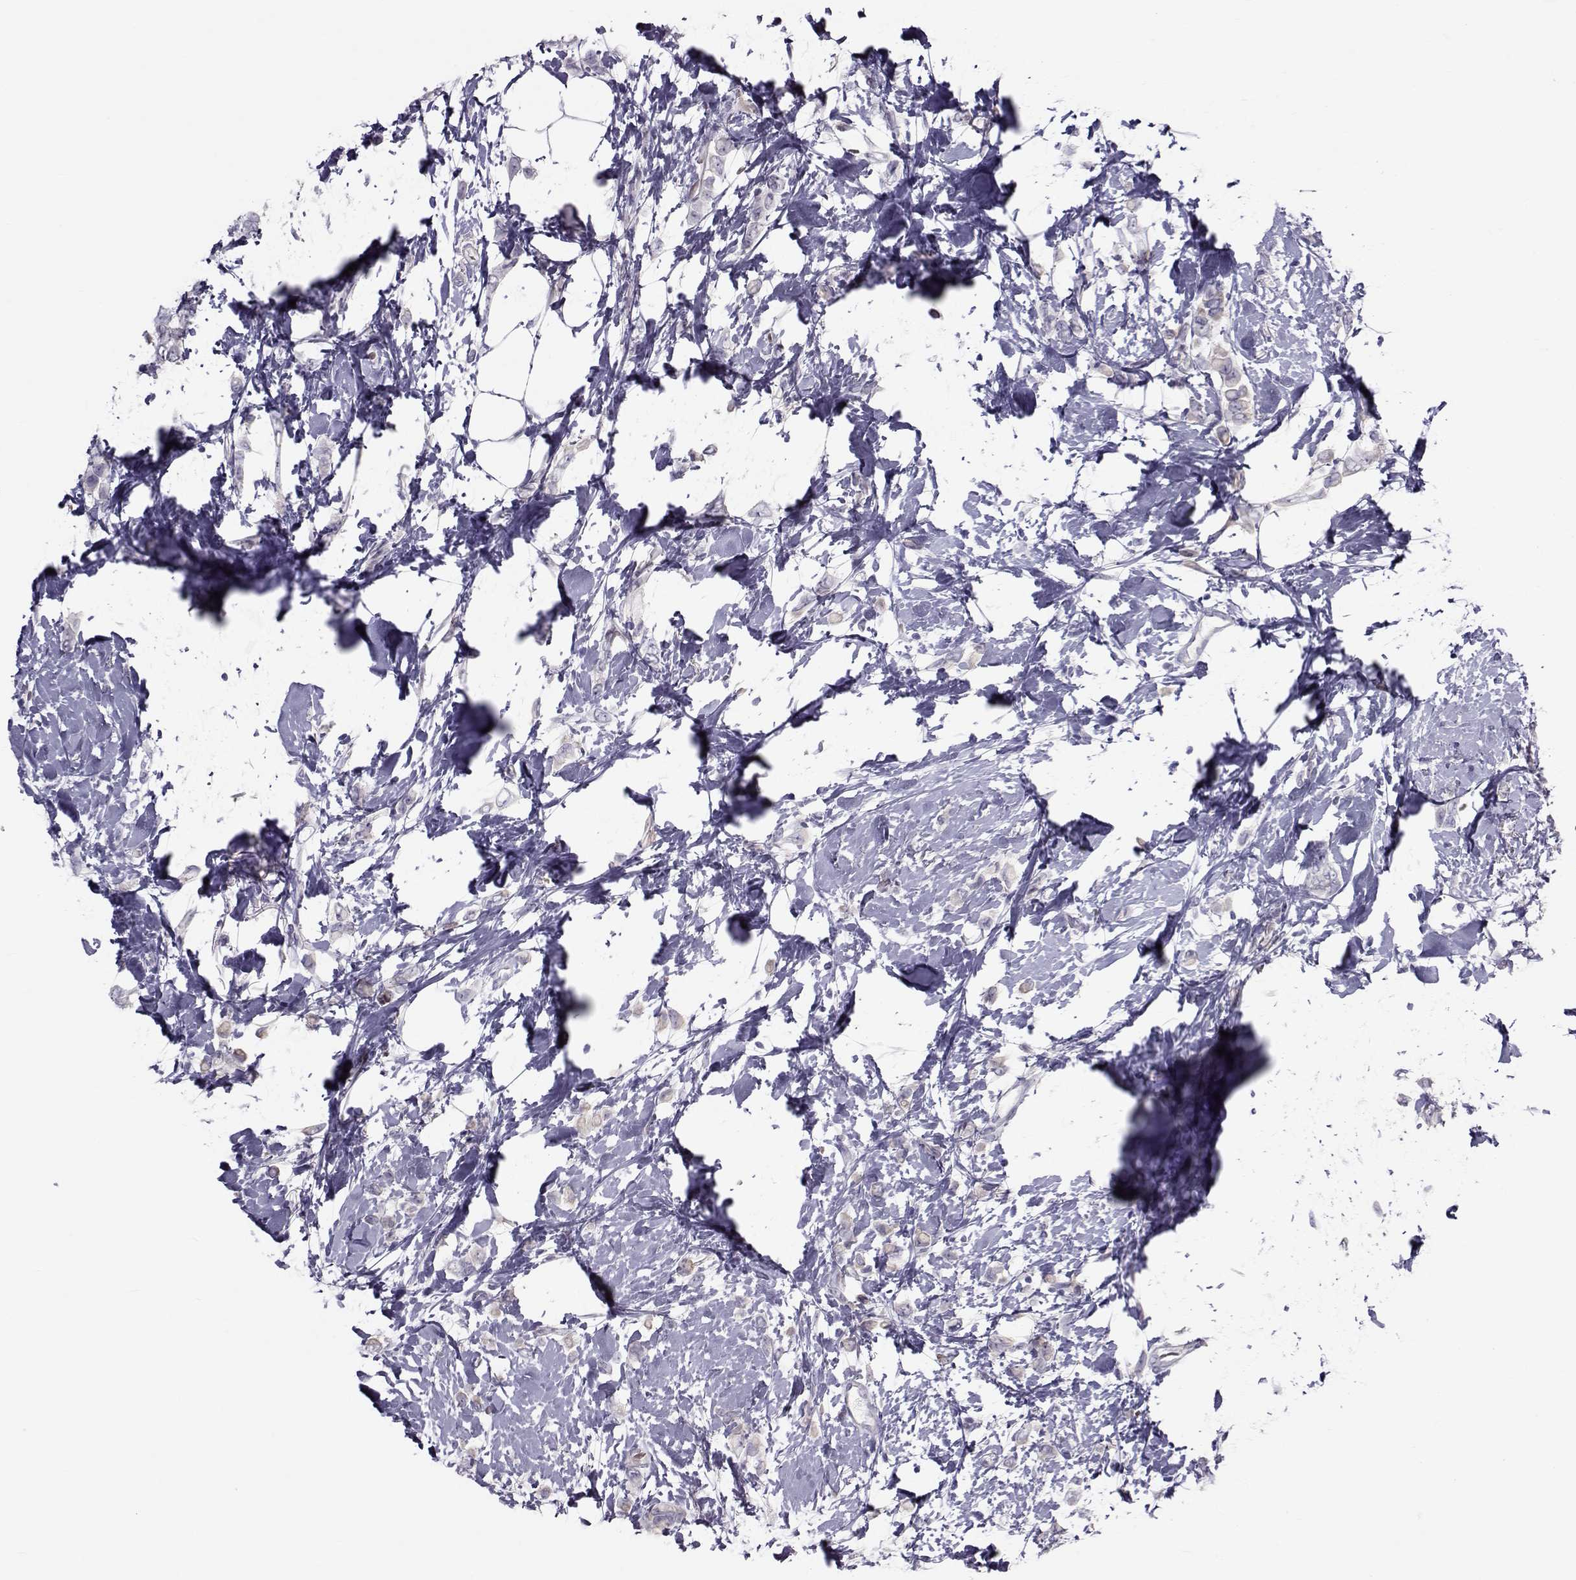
{"staining": {"intensity": "negative", "quantity": "none", "location": "none"}, "tissue": "breast cancer", "cell_type": "Tumor cells", "image_type": "cancer", "snomed": [{"axis": "morphology", "description": "Lobular carcinoma"}, {"axis": "topography", "description": "Breast"}], "caption": "DAB immunohistochemical staining of human lobular carcinoma (breast) exhibits no significant staining in tumor cells.", "gene": "GARIN3", "patient": {"sex": "female", "age": 66}}